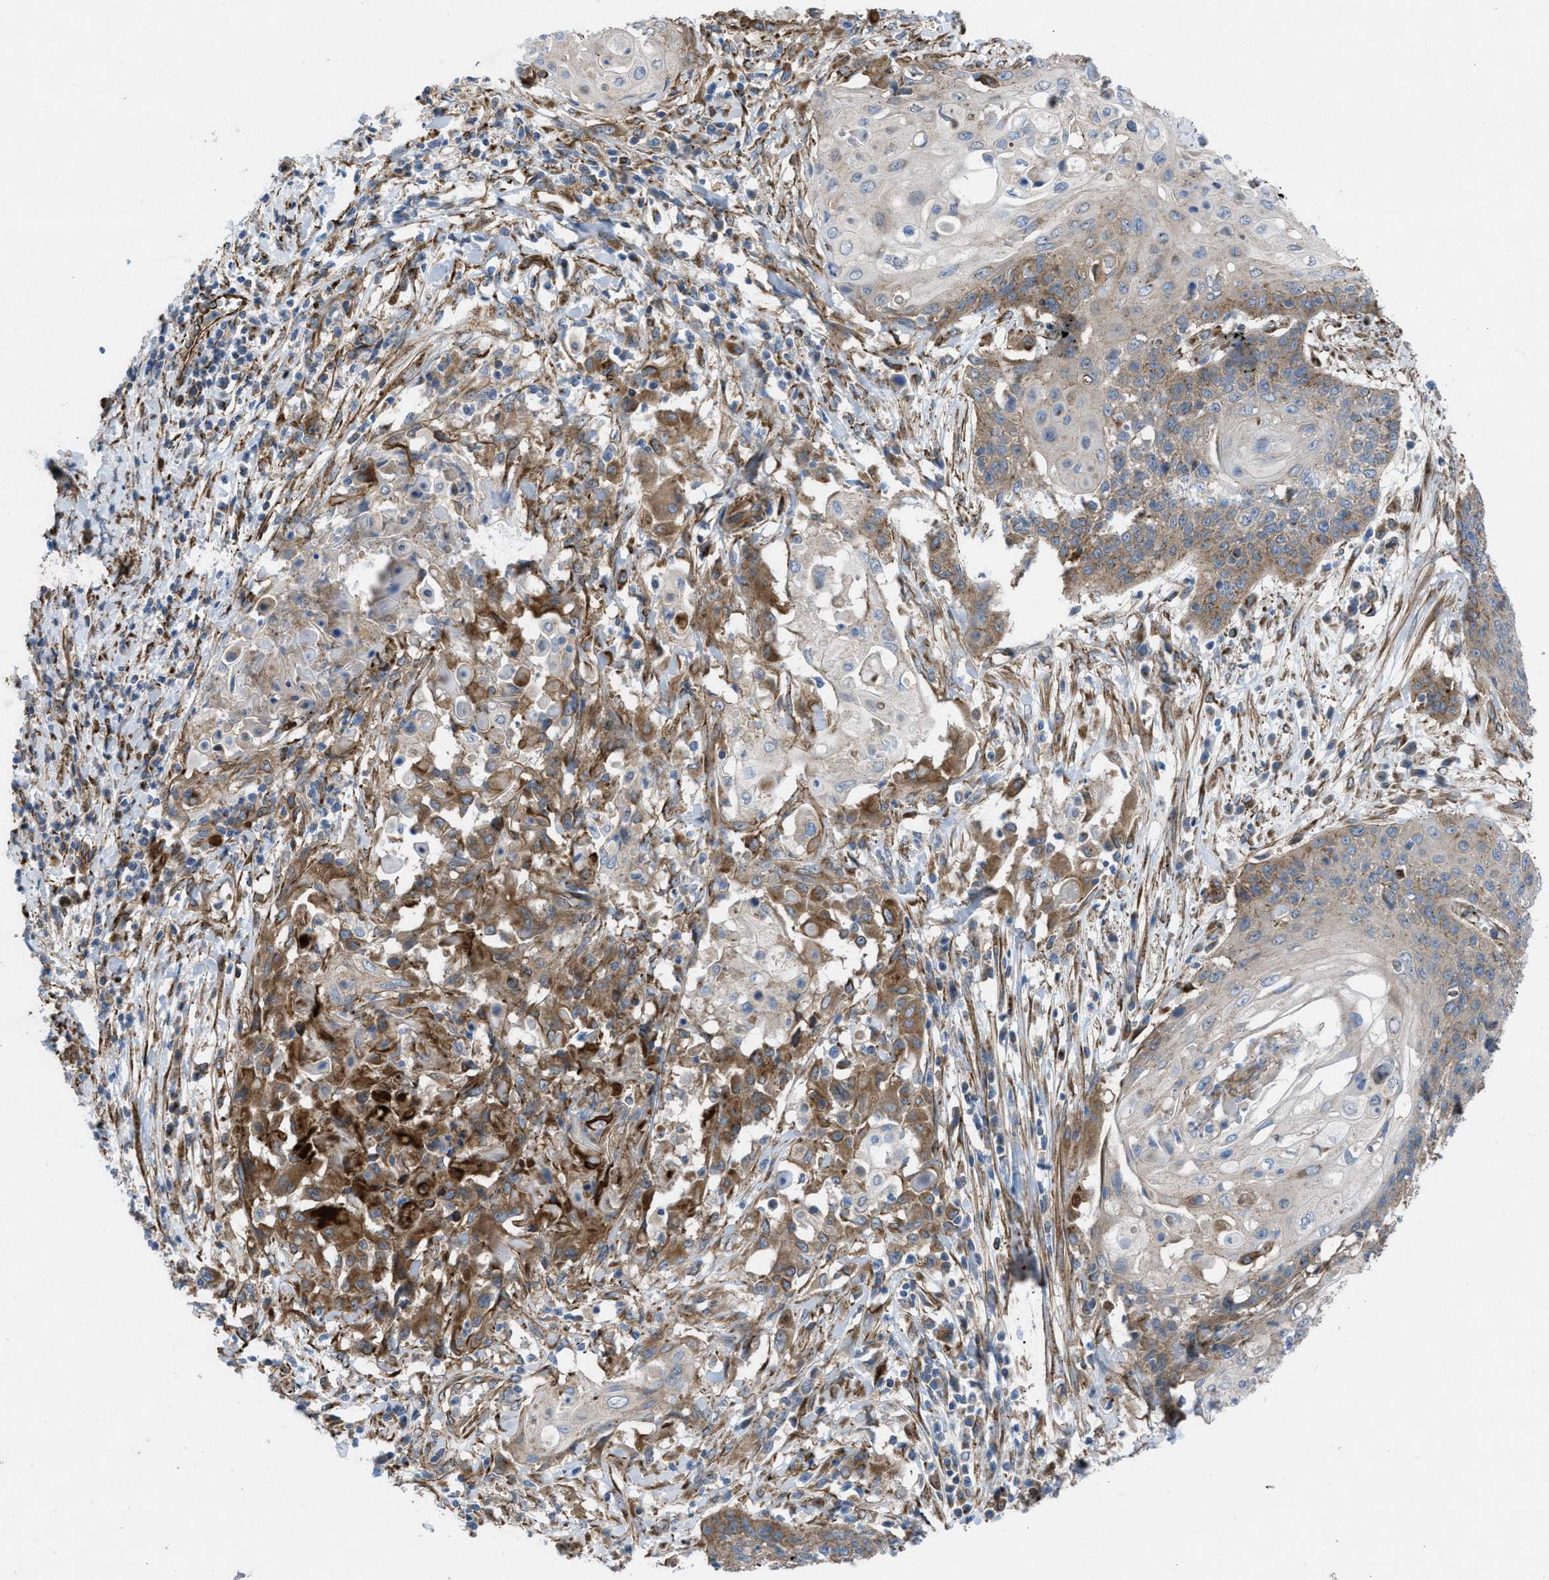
{"staining": {"intensity": "moderate", "quantity": "<25%", "location": "cytoplasmic/membranous"}, "tissue": "cervical cancer", "cell_type": "Tumor cells", "image_type": "cancer", "snomed": [{"axis": "morphology", "description": "Squamous cell carcinoma, NOS"}, {"axis": "topography", "description": "Cervix"}], "caption": "This micrograph demonstrates IHC staining of human cervical squamous cell carcinoma, with low moderate cytoplasmic/membranous staining in about <25% of tumor cells.", "gene": "SLC6A9", "patient": {"sex": "female", "age": 39}}